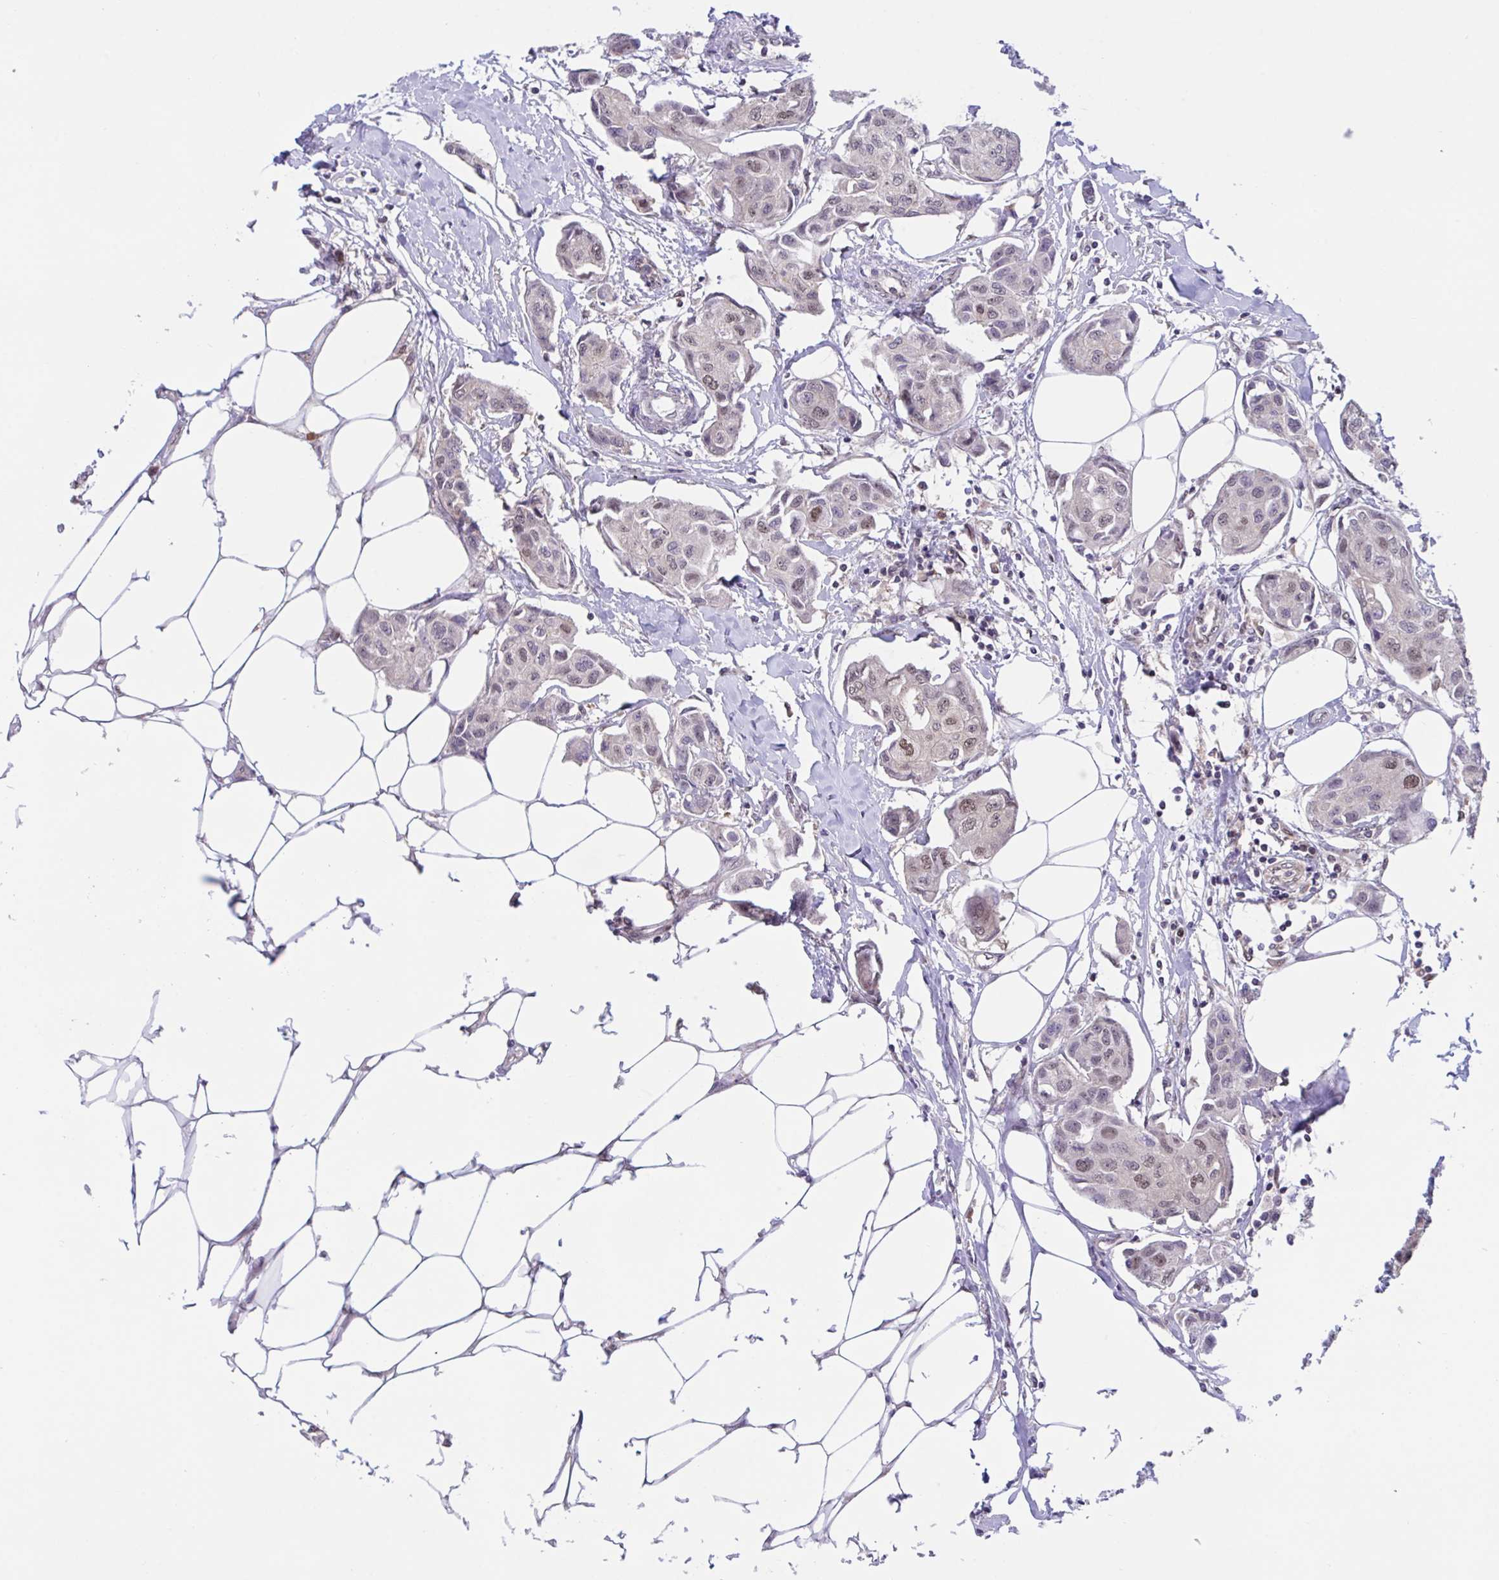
{"staining": {"intensity": "moderate", "quantity": "<25%", "location": "nuclear"}, "tissue": "breast cancer", "cell_type": "Tumor cells", "image_type": "cancer", "snomed": [{"axis": "morphology", "description": "Duct carcinoma"}, {"axis": "topography", "description": "Breast"}, {"axis": "topography", "description": "Lymph node"}], "caption": "A high-resolution histopathology image shows immunohistochemistry (IHC) staining of invasive ductal carcinoma (breast), which displays moderate nuclear positivity in approximately <25% of tumor cells.", "gene": "ZNF444", "patient": {"sex": "female", "age": 80}}